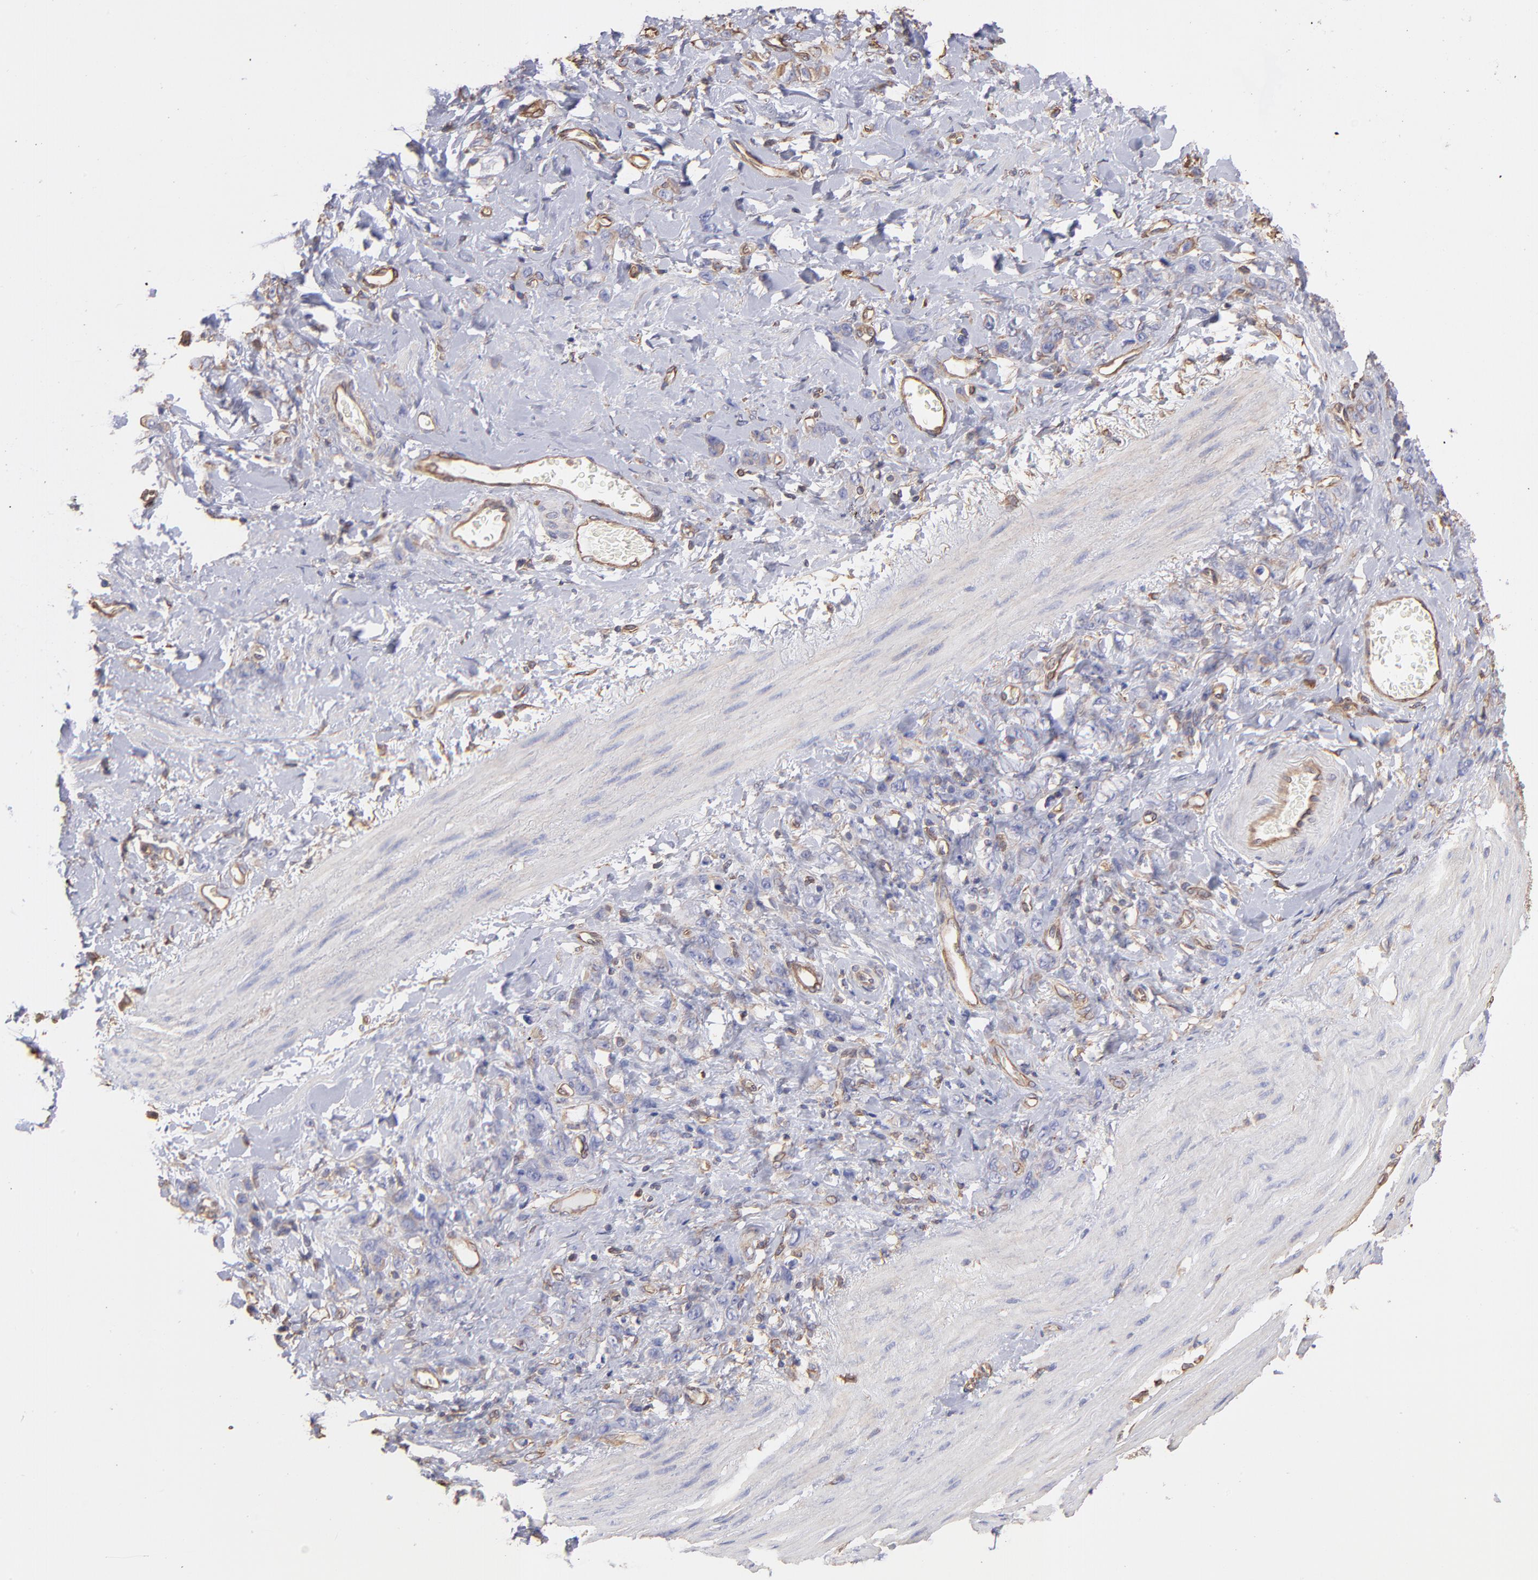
{"staining": {"intensity": "weak", "quantity": "25%-75%", "location": "cytoplasmic/membranous"}, "tissue": "stomach cancer", "cell_type": "Tumor cells", "image_type": "cancer", "snomed": [{"axis": "morphology", "description": "Normal tissue, NOS"}, {"axis": "morphology", "description": "Adenocarcinoma, NOS"}, {"axis": "topography", "description": "Stomach"}], "caption": "High-power microscopy captured an immunohistochemistry (IHC) image of stomach cancer (adenocarcinoma), revealing weak cytoplasmic/membranous expression in approximately 25%-75% of tumor cells. The protein is shown in brown color, while the nuclei are stained blue.", "gene": "PLEC", "patient": {"sex": "male", "age": 82}}